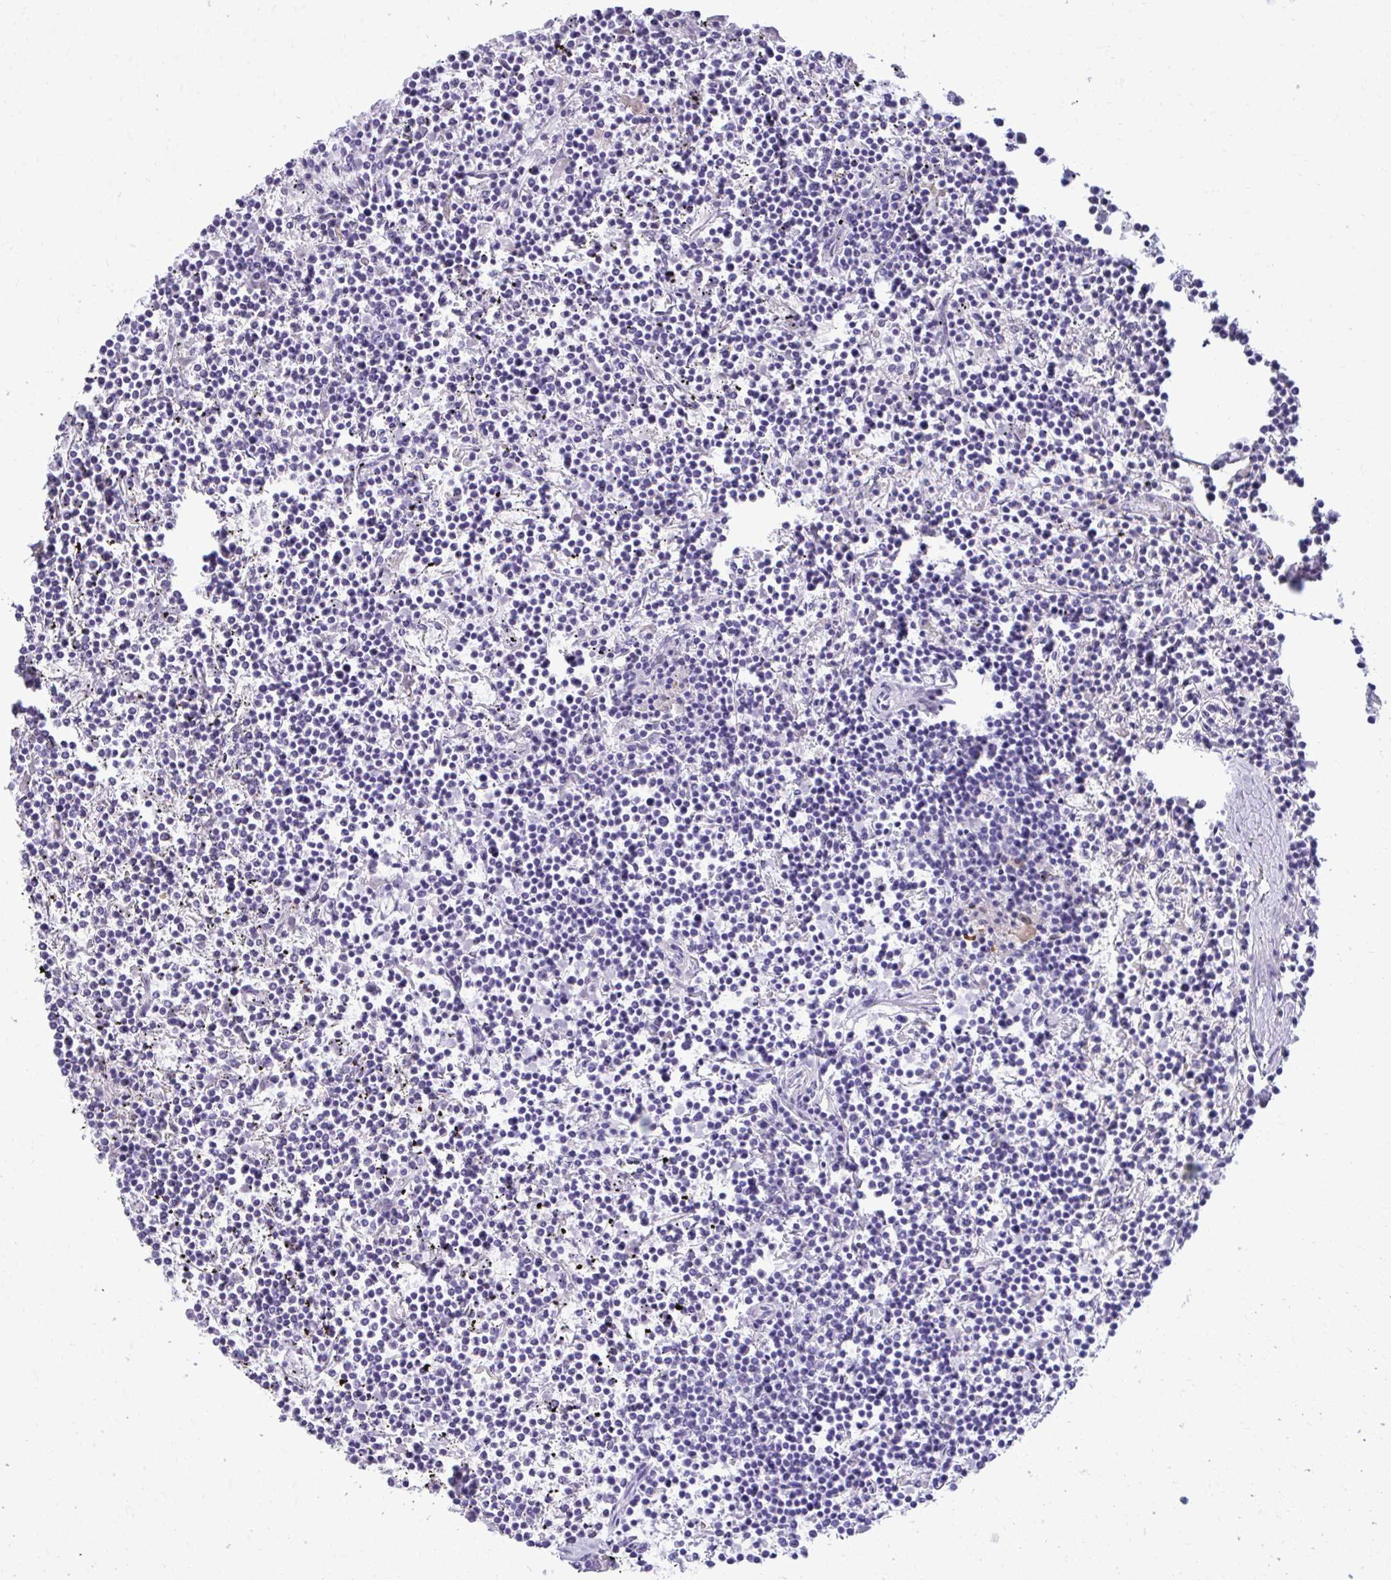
{"staining": {"intensity": "negative", "quantity": "none", "location": "none"}, "tissue": "lymphoma", "cell_type": "Tumor cells", "image_type": "cancer", "snomed": [{"axis": "morphology", "description": "Malignant lymphoma, non-Hodgkin's type, Low grade"}, {"axis": "topography", "description": "Spleen"}], "caption": "Tumor cells are negative for protein expression in human lymphoma.", "gene": "AIG1", "patient": {"sex": "female", "age": 19}}